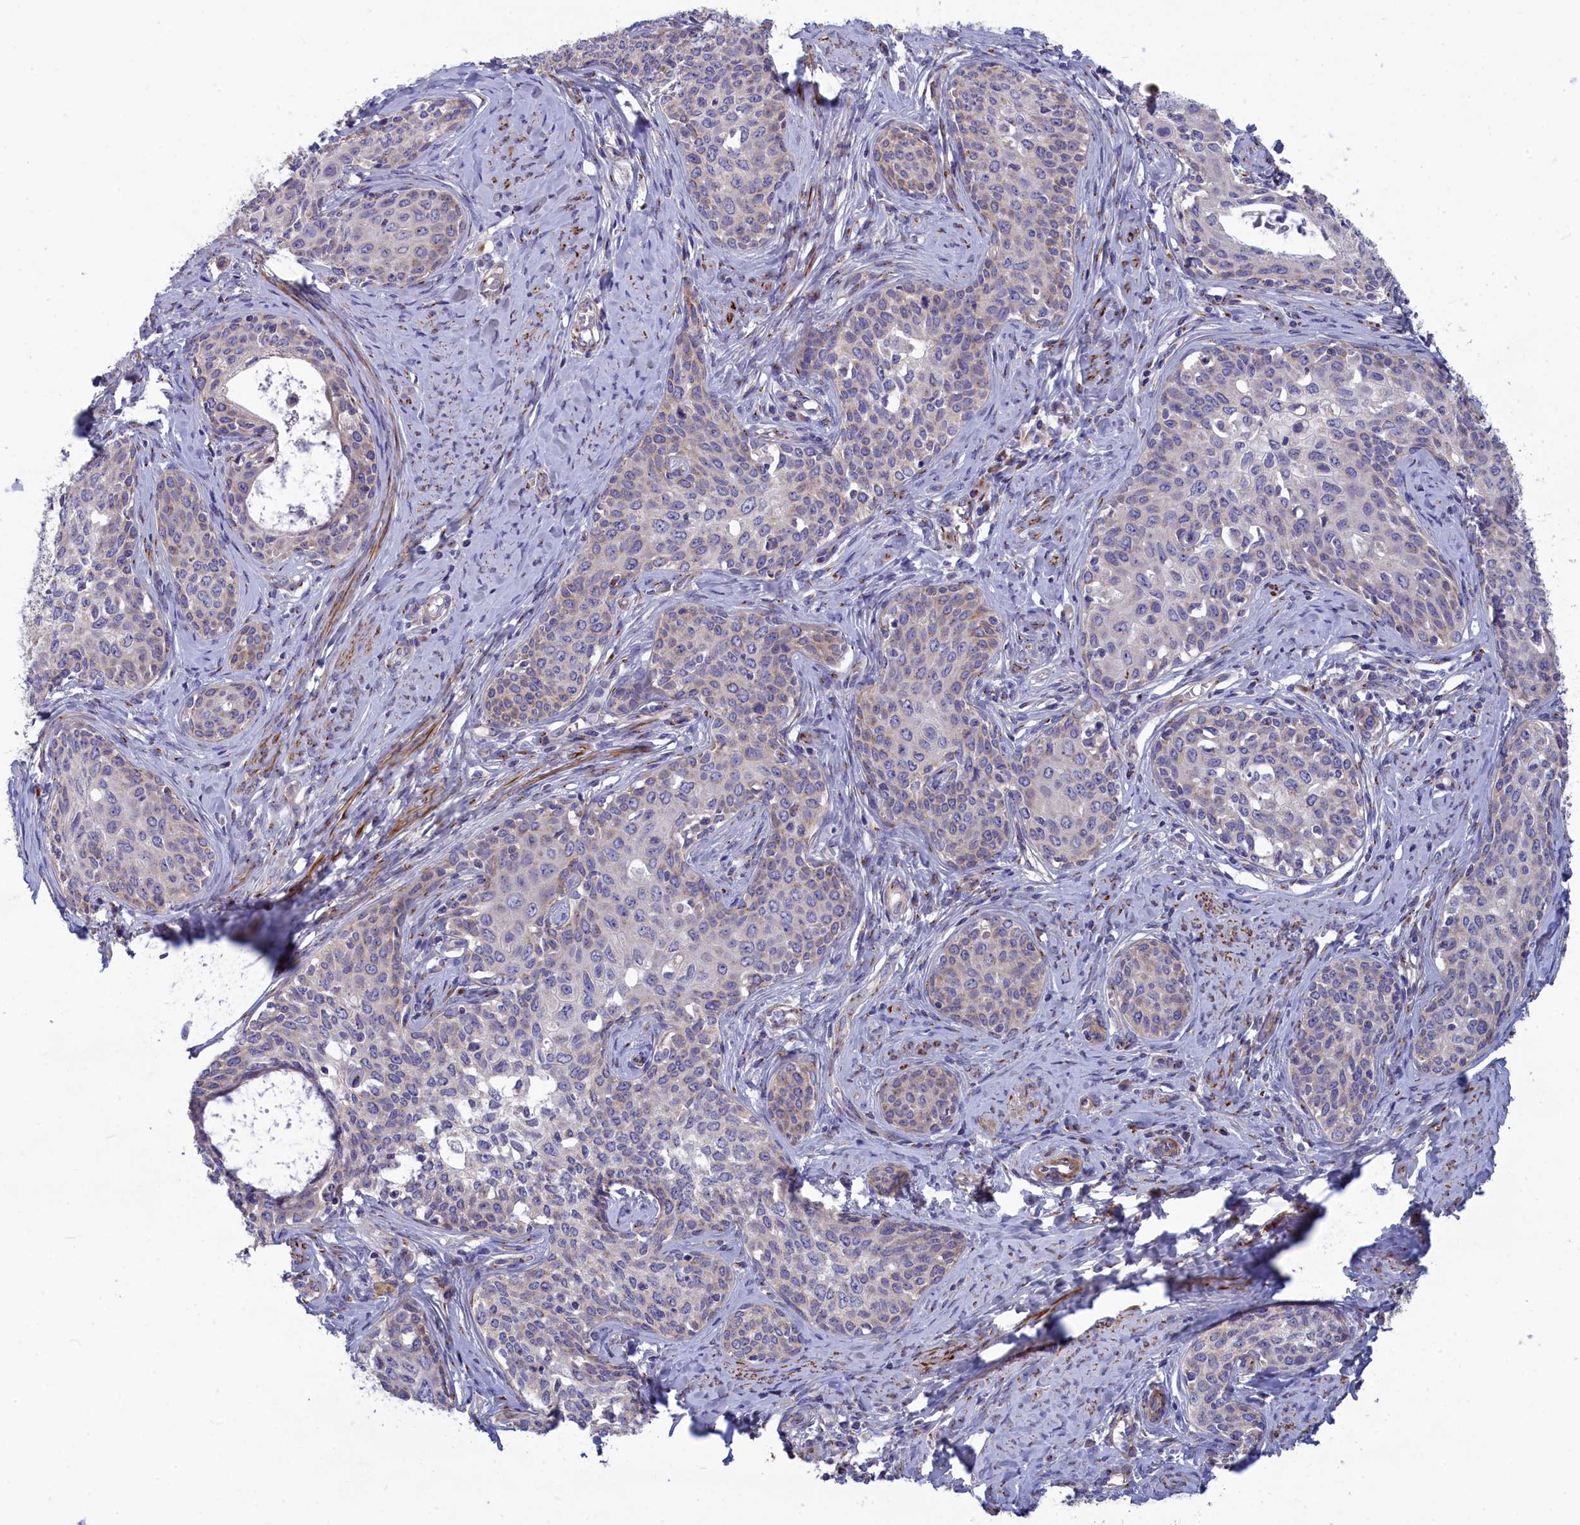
{"staining": {"intensity": "weak", "quantity": "<25%", "location": "cytoplasmic/membranous"}, "tissue": "cervical cancer", "cell_type": "Tumor cells", "image_type": "cancer", "snomed": [{"axis": "morphology", "description": "Squamous cell carcinoma, NOS"}, {"axis": "morphology", "description": "Adenocarcinoma, NOS"}, {"axis": "topography", "description": "Cervix"}], "caption": "Human cervical squamous cell carcinoma stained for a protein using immunohistochemistry (IHC) reveals no positivity in tumor cells.", "gene": "TUBGCP4", "patient": {"sex": "female", "age": 52}}